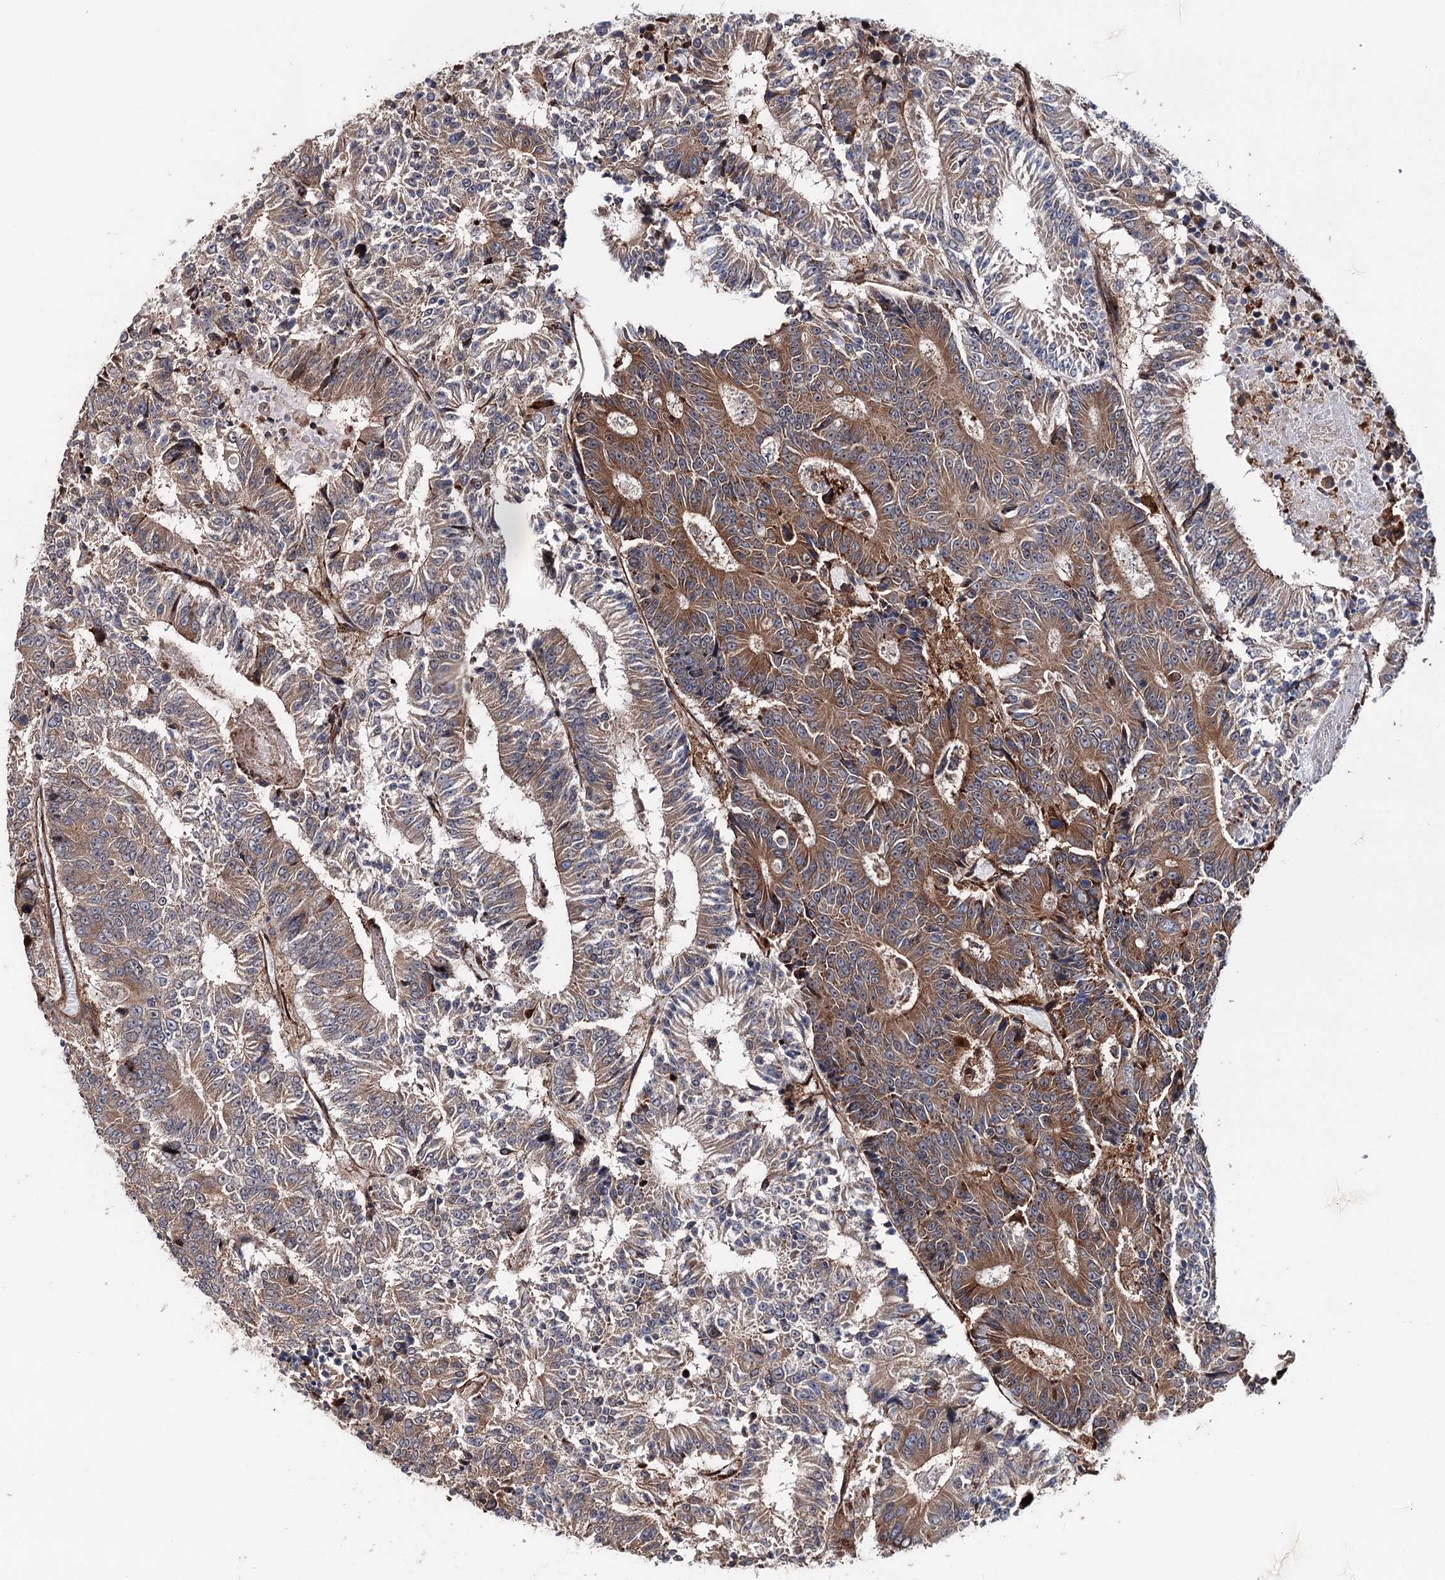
{"staining": {"intensity": "strong", "quantity": ">75%", "location": "cytoplasmic/membranous"}, "tissue": "colorectal cancer", "cell_type": "Tumor cells", "image_type": "cancer", "snomed": [{"axis": "morphology", "description": "Adenocarcinoma, NOS"}, {"axis": "topography", "description": "Colon"}], "caption": "Strong cytoplasmic/membranous staining is appreciated in about >75% of tumor cells in colorectal adenocarcinoma. The staining was performed using DAB to visualize the protein expression in brown, while the nuclei were stained in blue with hematoxylin (Magnification: 20x).", "gene": "PTDSS2", "patient": {"sex": "male", "age": 83}}